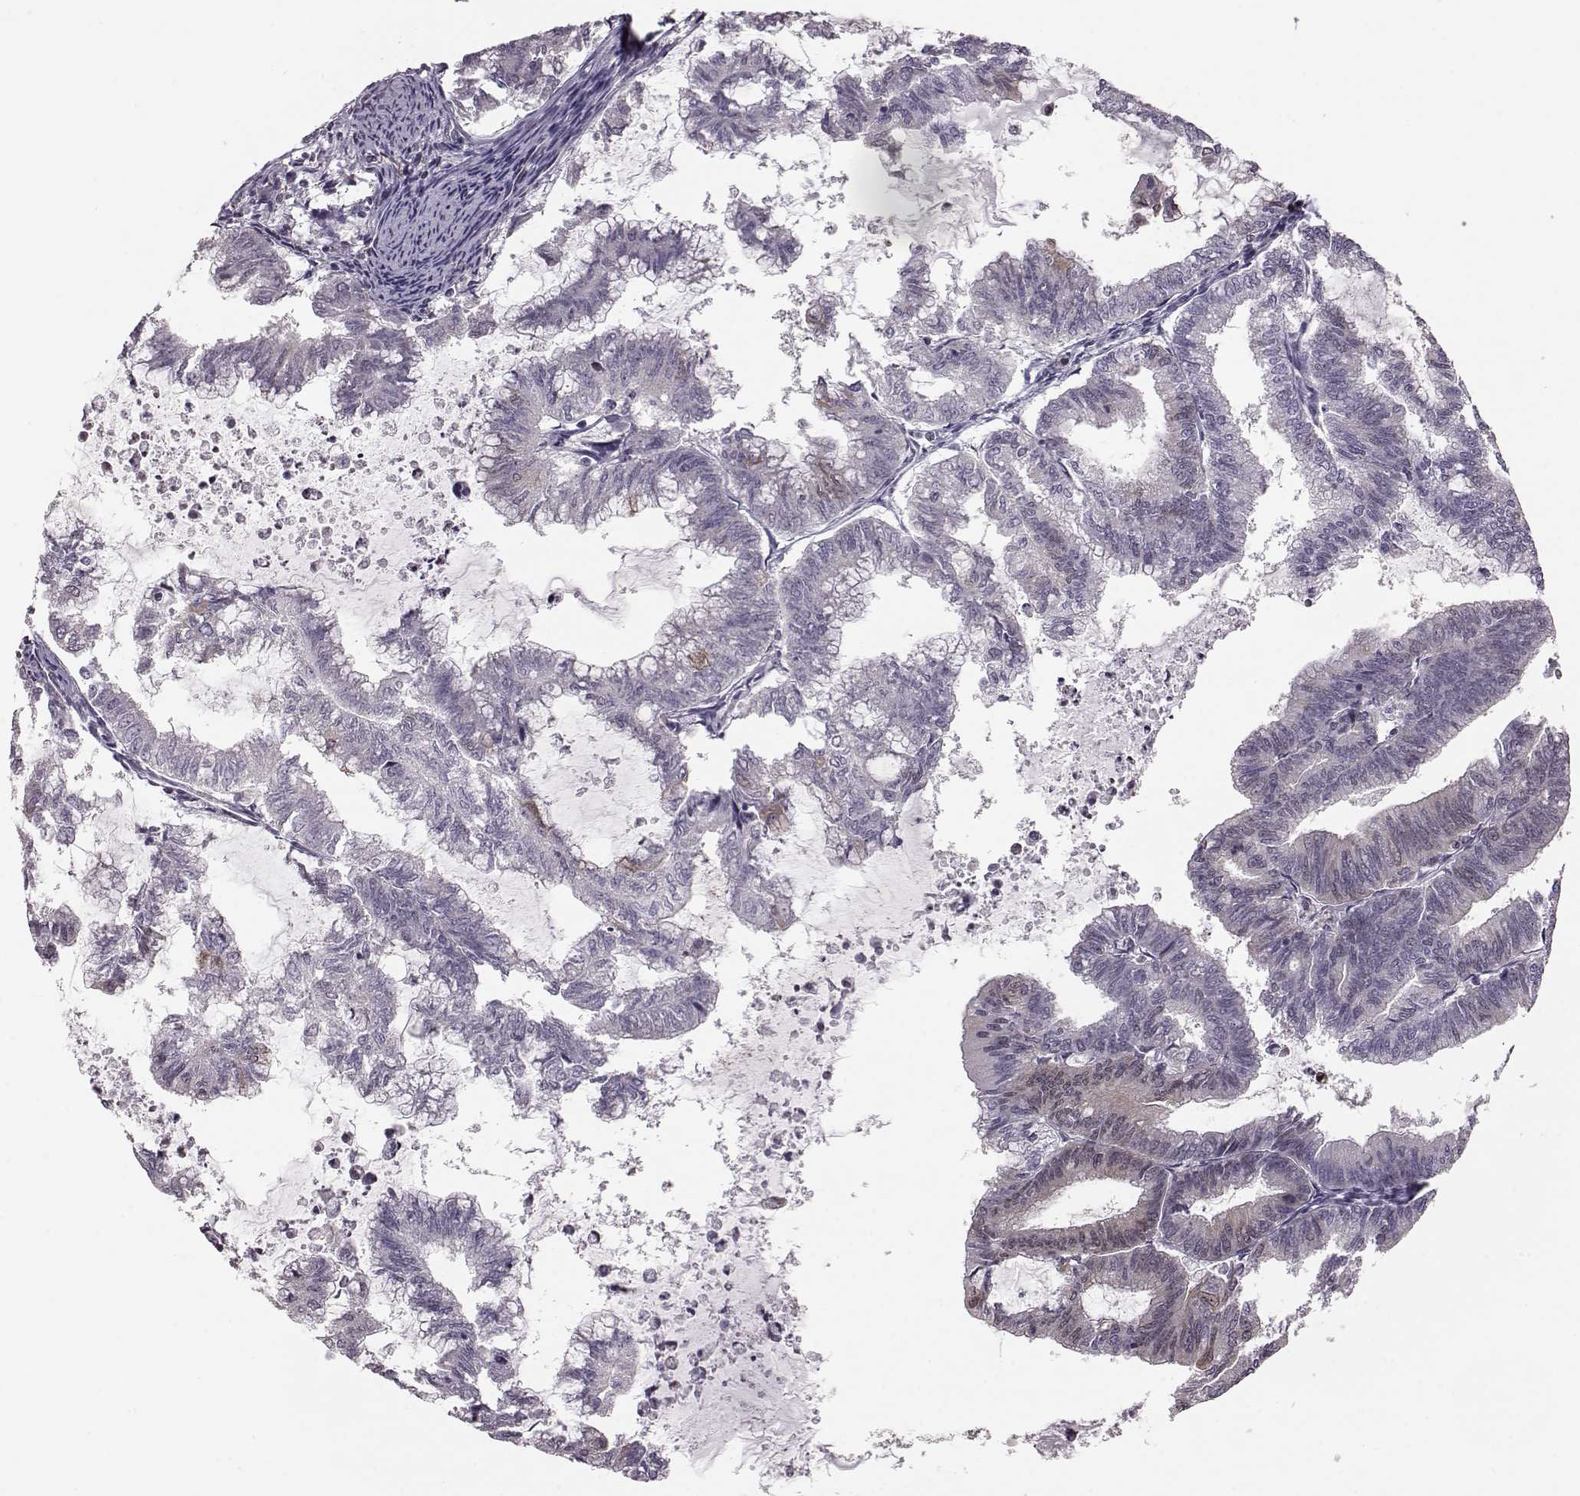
{"staining": {"intensity": "weak", "quantity": "<25%", "location": "nuclear"}, "tissue": "endometrial cancer", "cell_type": "Tumor cells", "image_type": "cancer", "snomed": [{"axis": "morphology", "description": "Adenocarcinoma, NOS"}, {"axis": "topography", "description": "Endometrium"}], "caption": "Immunohistochemistry (IHC) of endometrial adenocarcinoma demonstrates no expression in tumor cells. (DAB immunohistochemistry (IHC) with hematoxylin counter stain).", "gene": "KLF6", "patient": {"sex": "female", "age": 79}}